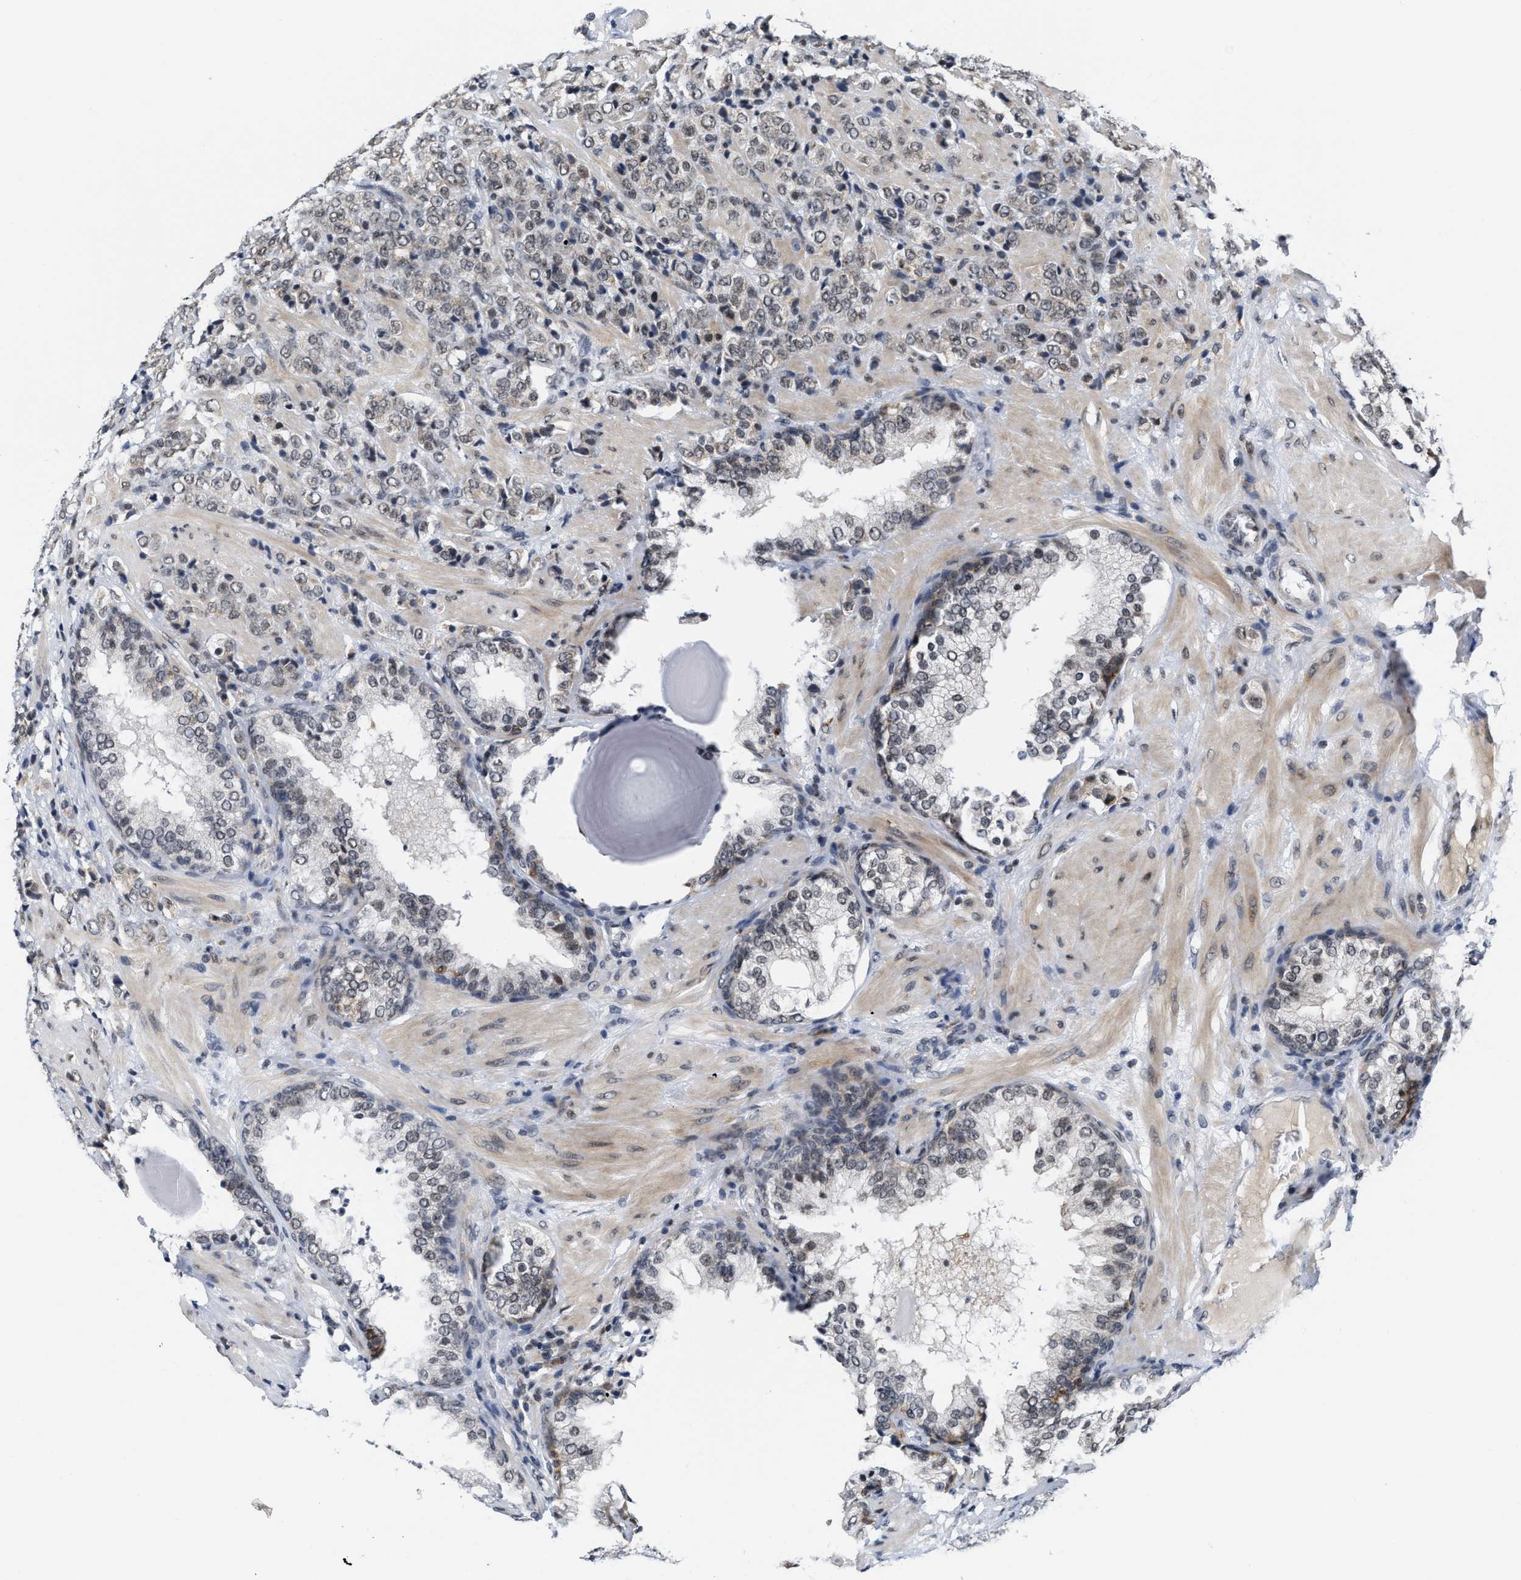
{"staining": {"intensity": "weak", "quantity": ">75%", "location": "nuclear"}, "tissue": "prostate cancer", "cell_type": "Tumor cells", "image_type": "cancer", "snomed": [{"axis": "morphology", "description": "Adenocarcinoma, Medium grade"}, {"axis": "topography", "description": "Prostate"}], "caption": "Immunohistochemical staining of human prostate medium-grade adenocarcinoma demonstrates low levels of weak nuclear protein staining in about >75% of tumor cells.", "gene": "ANKRD6", "patient": {"sex": "male", "age": 70}}